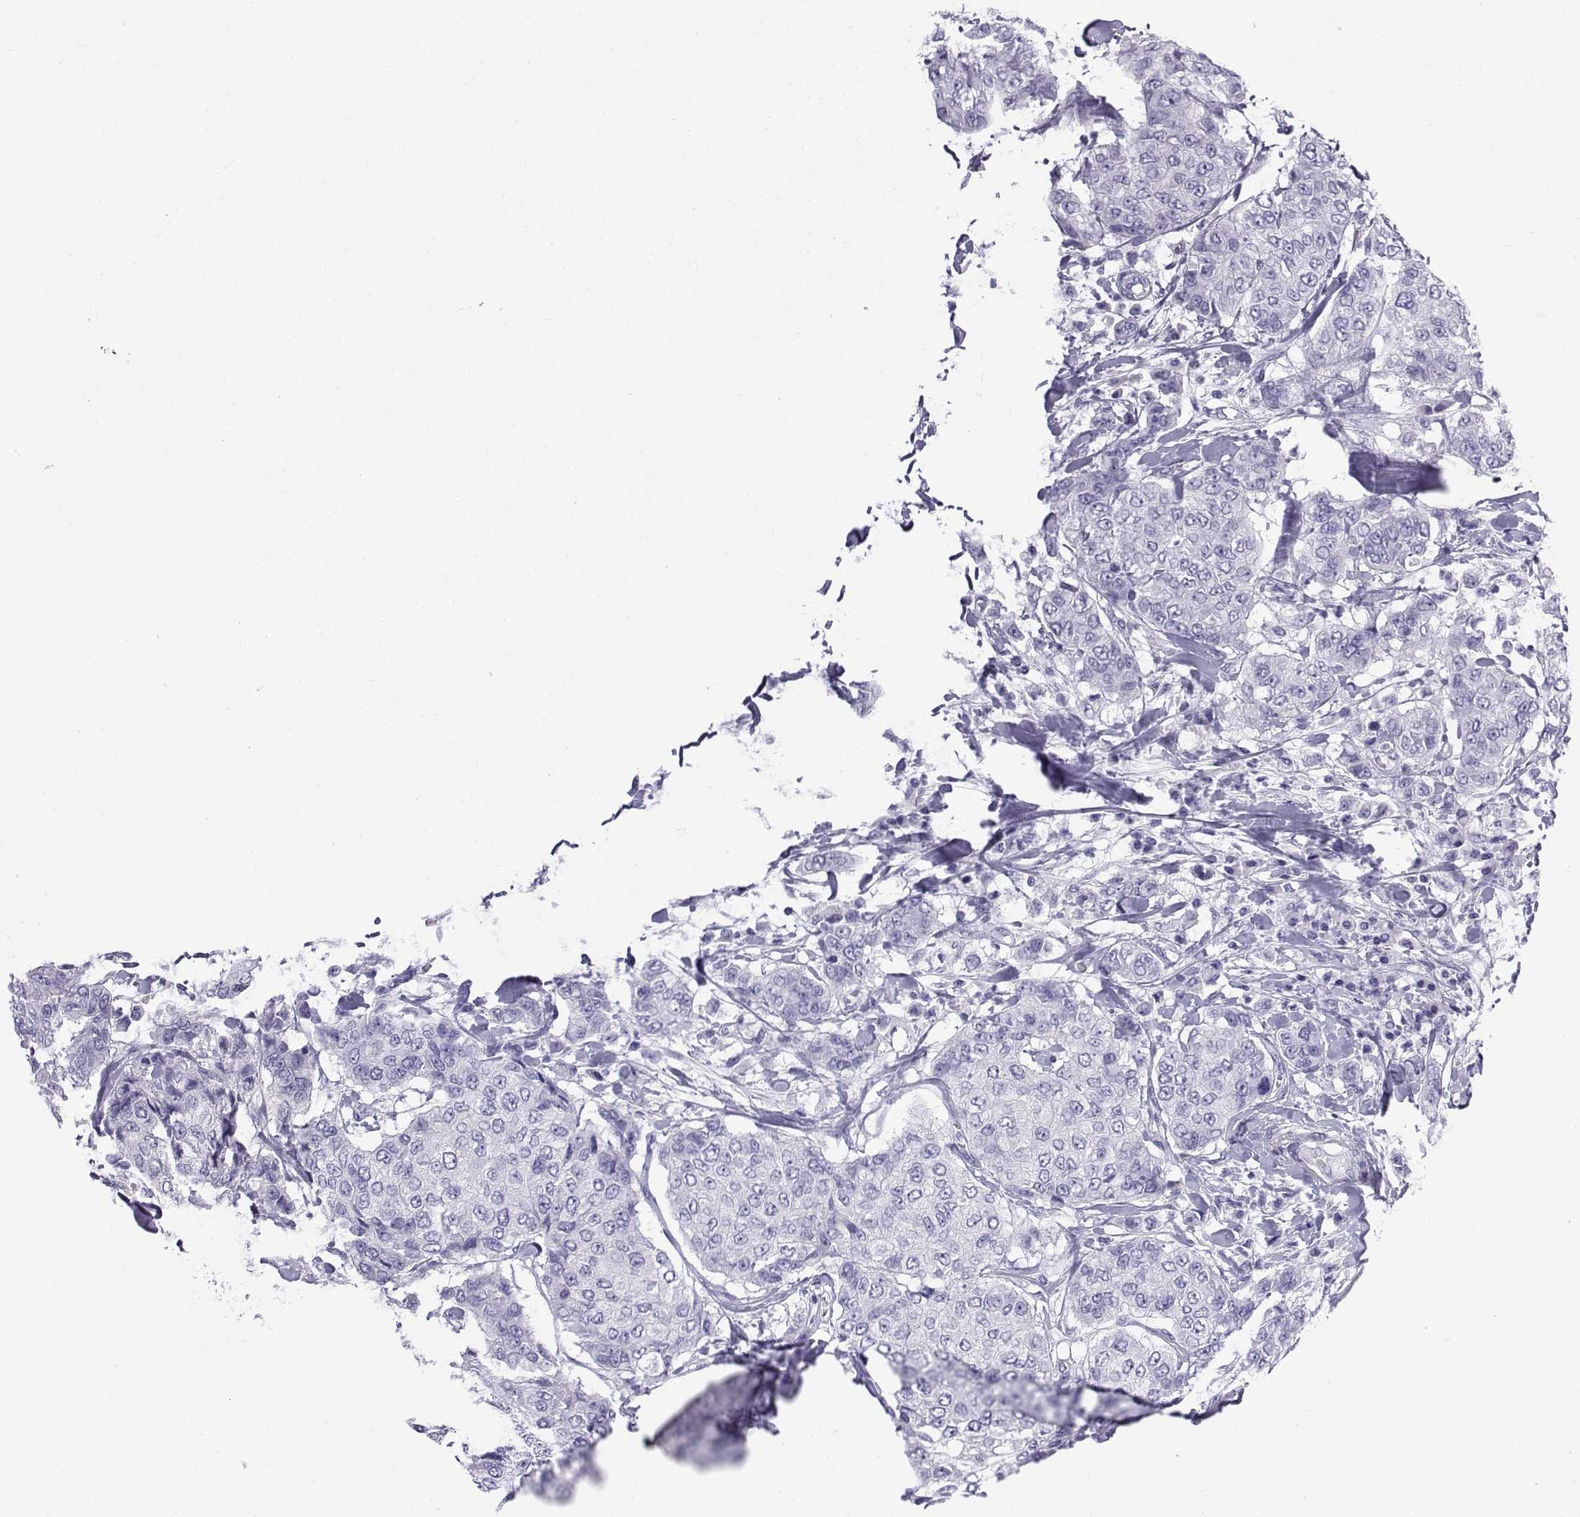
{"staining": {"intensity": "negative", "quantity": "none", "location": "none"}, "tissue": "breast cancer", "cell_type": "Tumor cells", "image_type": "cancer", "snomed": [{"axis": "morphology", "description": "Duct carcinoma"}, {"axis": "topography", "description": "Breast"}], "caption": "Tumor cells are negative for protein expression in human breast cancer. (Brightfield microscopy of DAB (3,3'-diaminobenzidine) IHC at high magnification).", "gene": "KCNF1", "patient": {"sex": "female", "age": 27}}